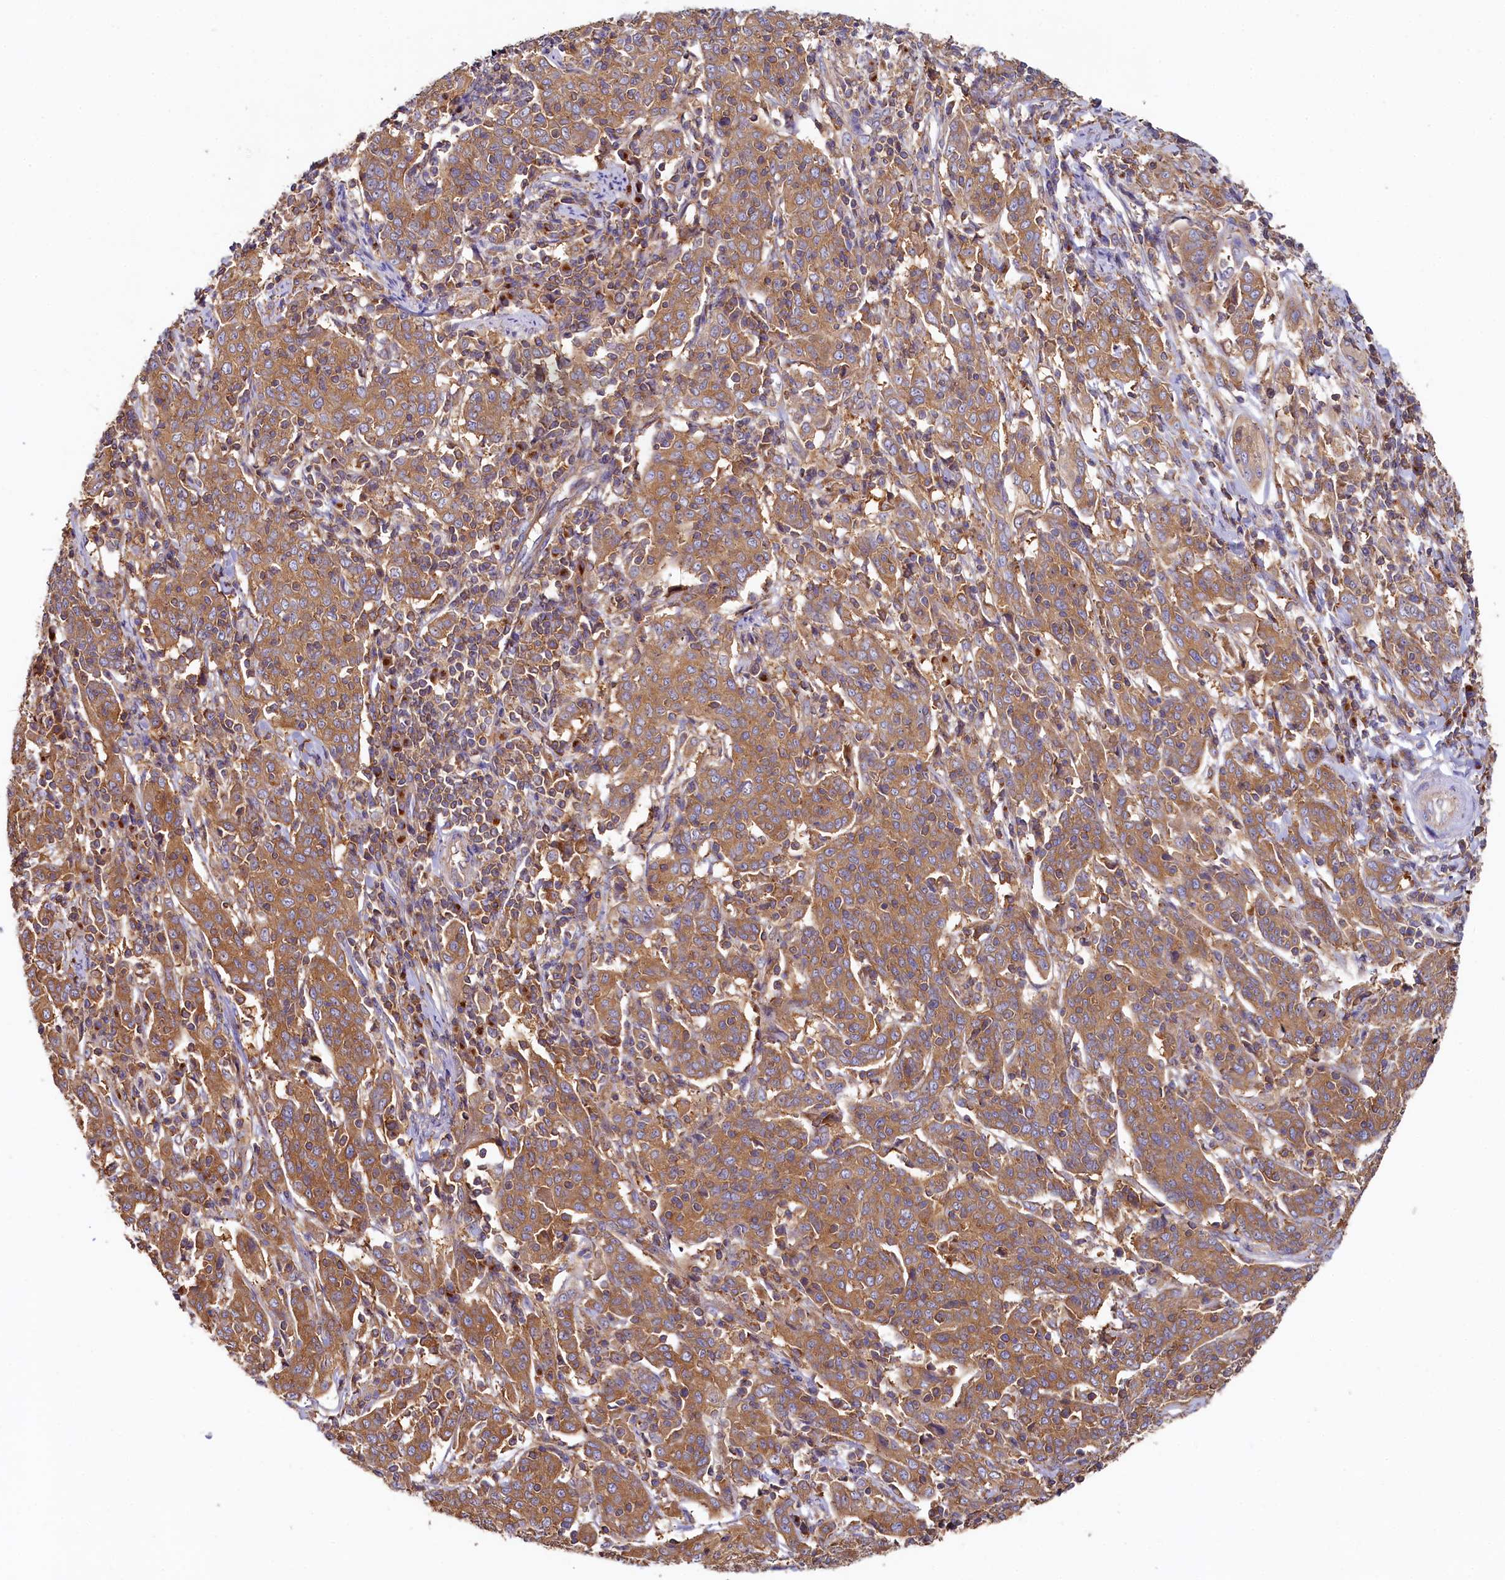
{"staining": {"intensity": "moderate", "quantity": ">75%", "location": "cytoplasmic/membranous"}, "tissue": "cervical cancer", "cell_type": "Tumor cells", "image_type": "cancer", "snomed": [{"axis": "morphology", "description": "Squamous cell carcinoma, NOS"}, {"axis": "topography", "description": "Cervix"}], "caption": "Immunohistochemical staining of human cervical cancer (squamous cell carcinoma) reveals medium levels of moderate cytoplasmic/membranous expression in about >75% of tumor cells.", "gene": "PPIP5K1", "patient": {"sex": "female", "age": 67}}